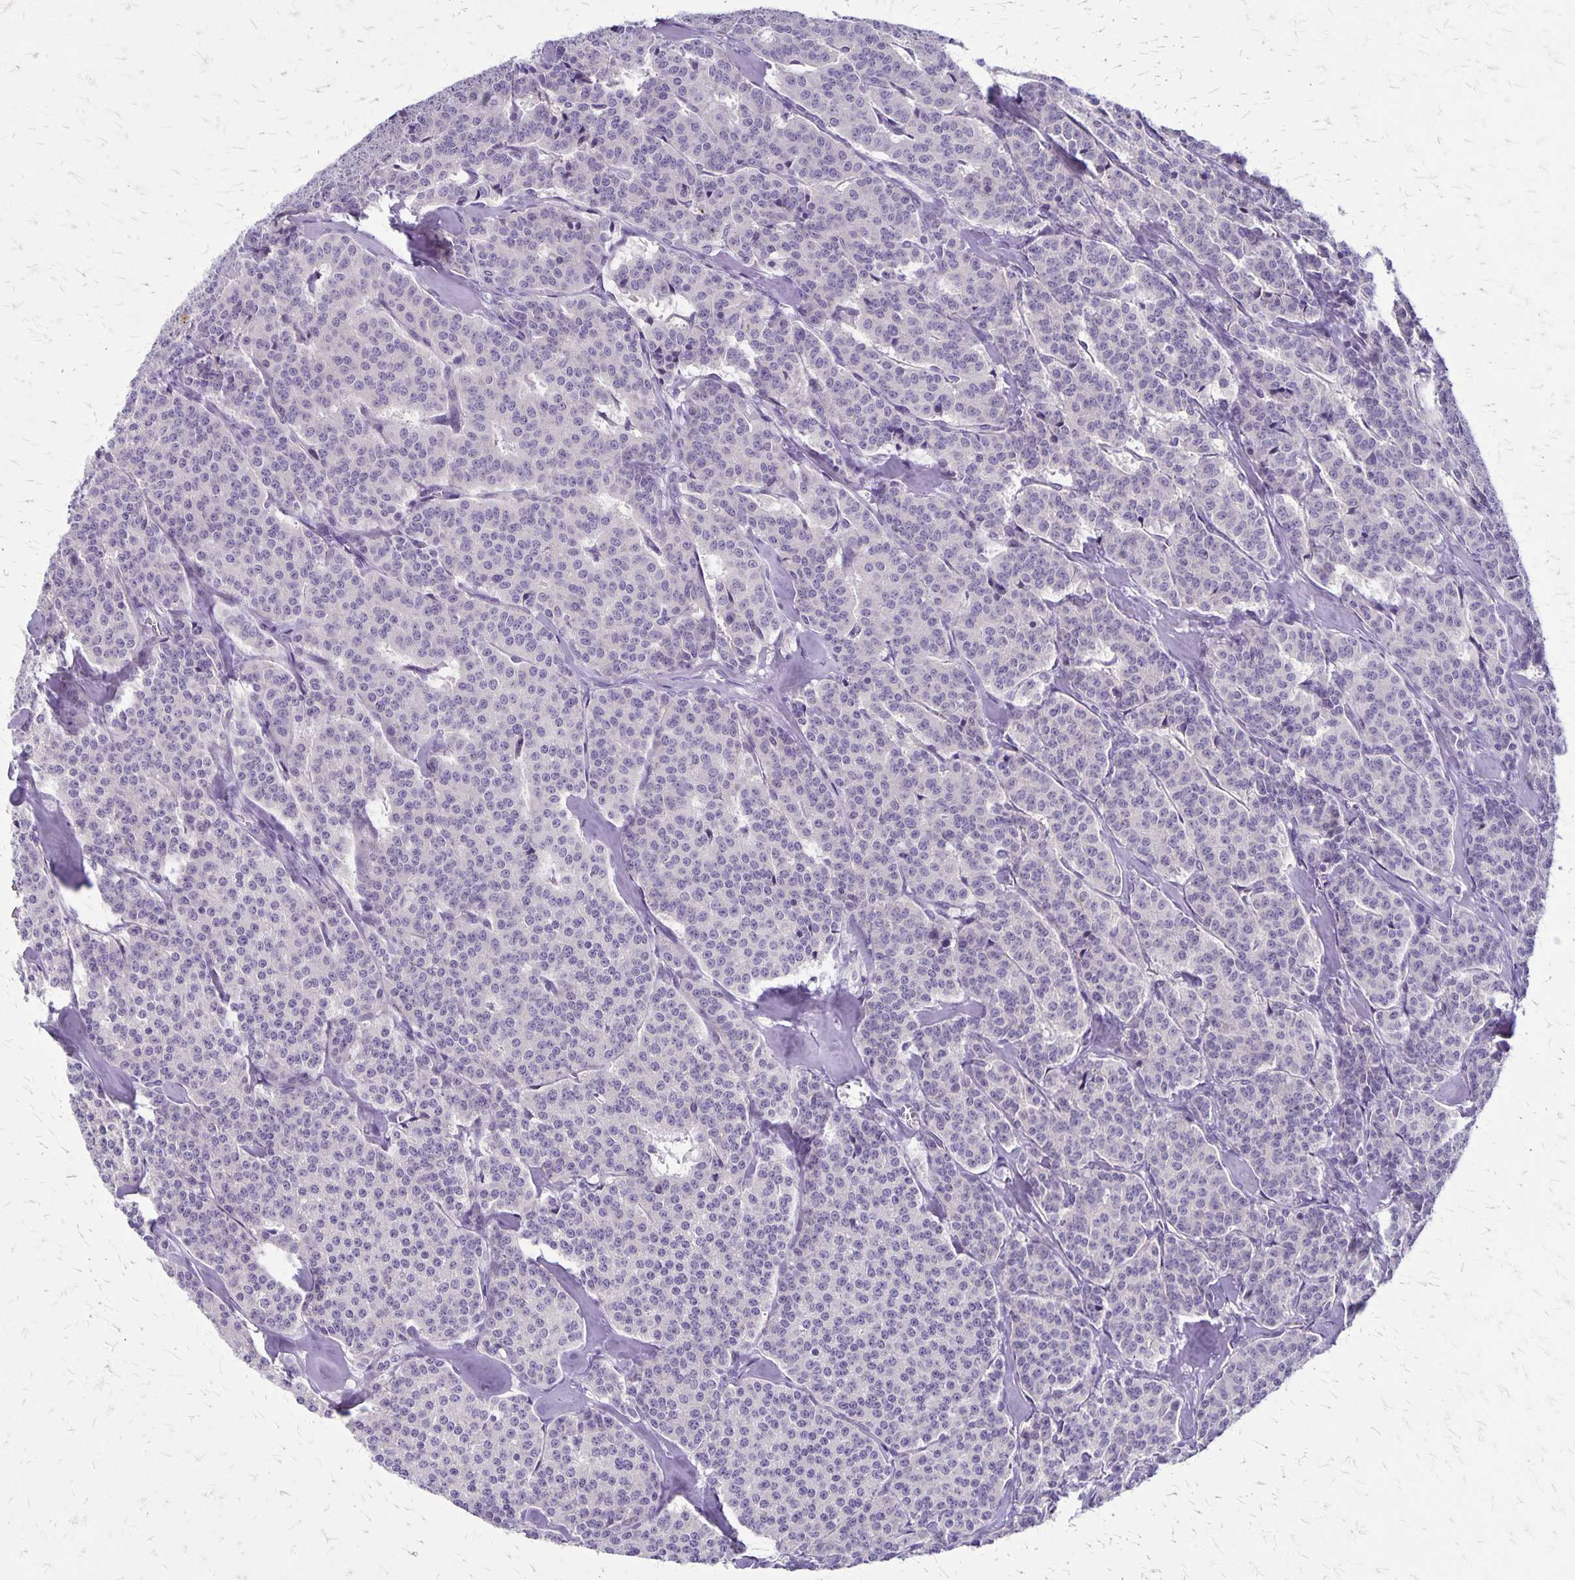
{"staining": {"intensity": "negative", "quantity": "none", "location": "none"}, "tissue": "carcinoid", "cell_type": "Tumor cells", "image_type": "cancer", "snomed": [{"axis": "morphology", "description": "Normal tissue, NOS"}, {"axis": "morphology", "description": "Carcinoid, malignant, NOS"}, {"axis": "topography", "description": "Lung"}], "caption": "The image displays no significant positivity in tumor cells of carcinoid.", "gene": "PLXNB3", "patient": {"sex": "female", "age": 46}}